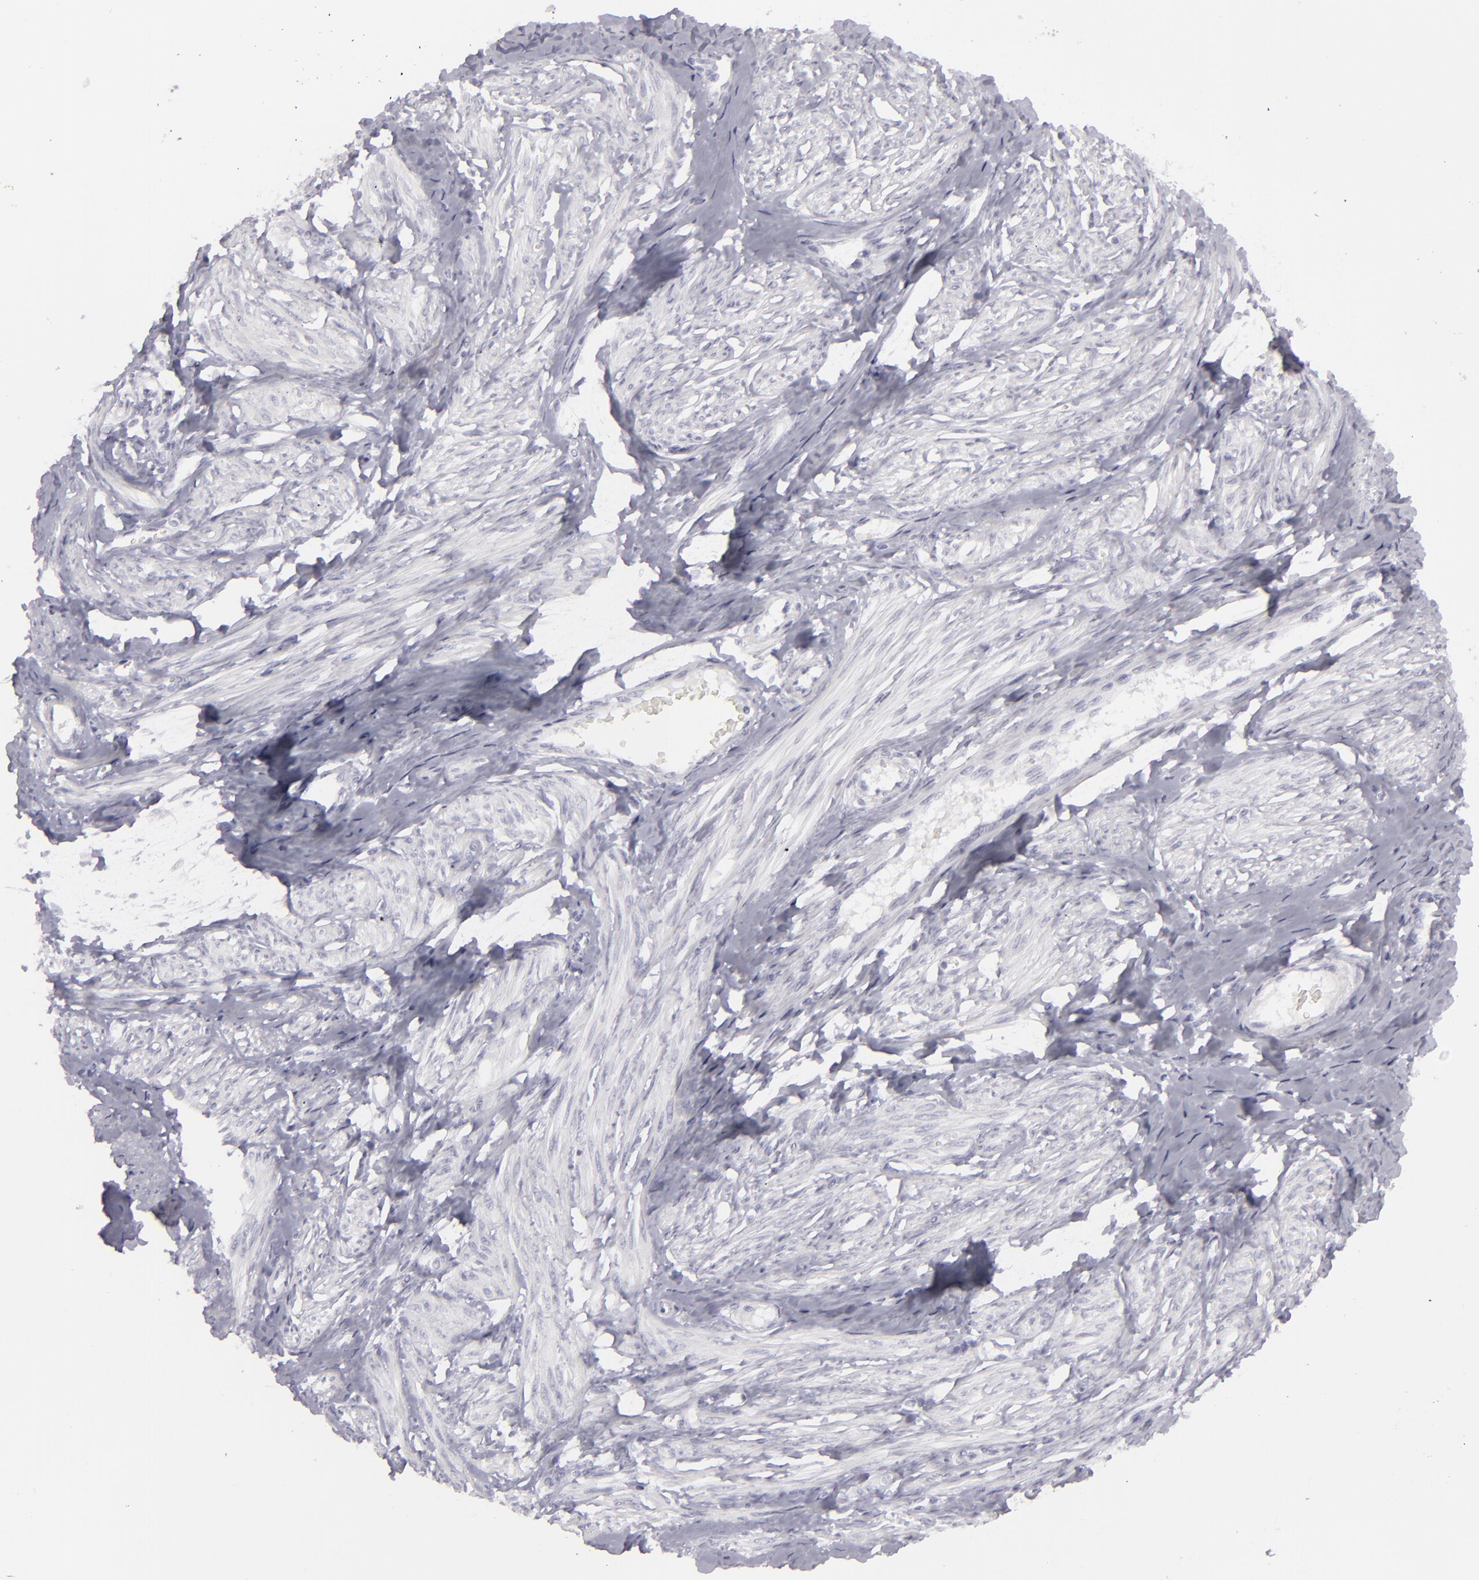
{"staining": {"intensity": "negative", "quantity": "none", "location": "none"}, "tissue": "smooth muscle", "cell_type": "Smooth muscle cells", "image_type": "normal", "snomed": [{"axis": "morphology", "description": "Normal tissue, NOS"}, {"axis": "topography", "description": "Smooth muscle"}, {"axis": "topography", "description": "Uterus"}], "caption": "Micrograph shows no significant protein expression in smooth muscle cells of unremarkable smooth muscle. Nuclei are stained in blue.", "gene": "FLG", "patient": {"sex": "female", "age": 39}}